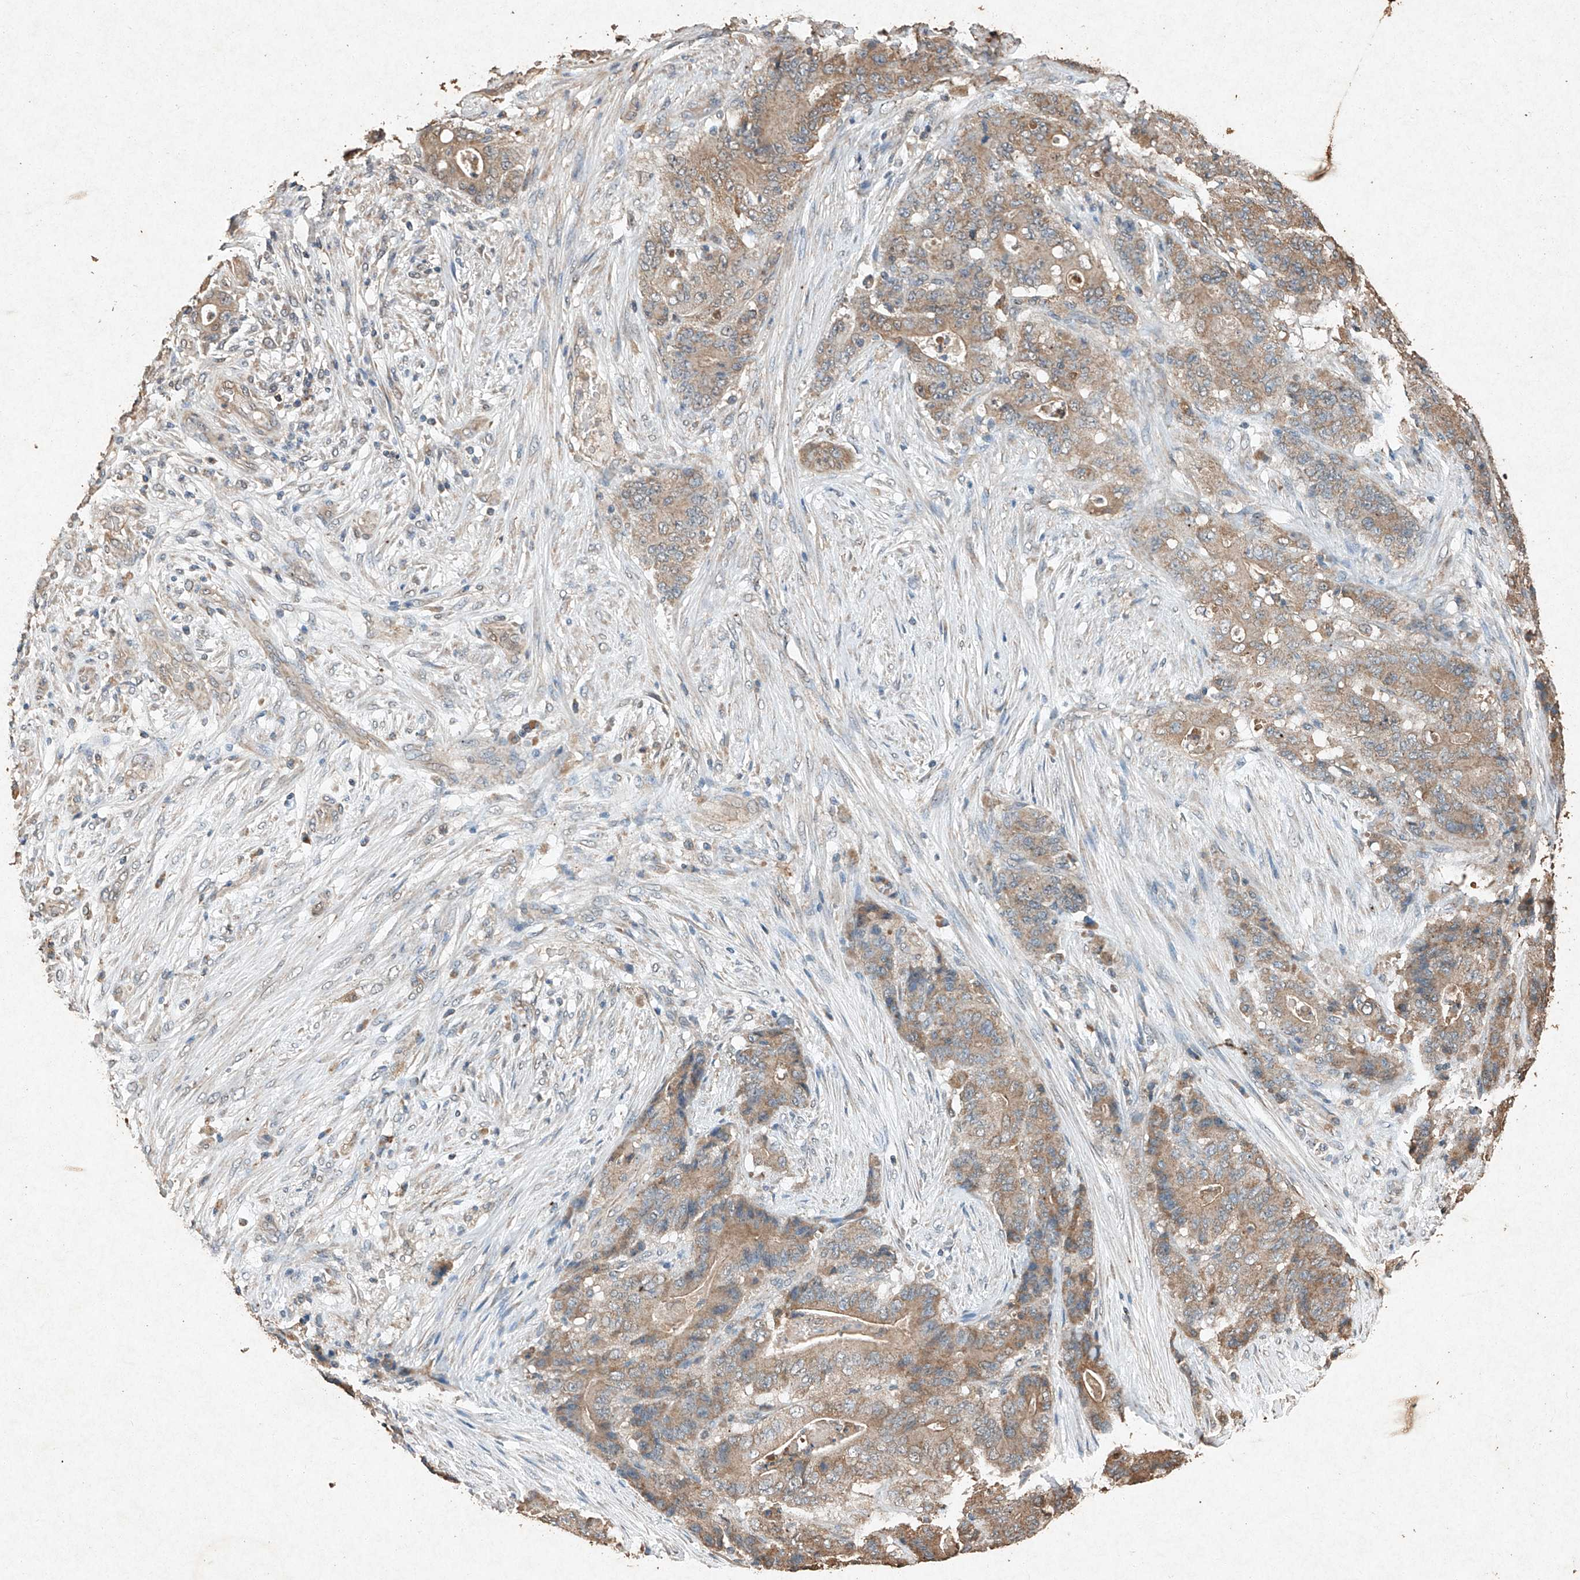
{"staining": {"intensity": "weak", "quantity": ">75%", "location": "cytoplasmic/membranous"}, "tissue": "stomach cancer", "cell_type": "Tumor cells", "image_type": "cancer", "snomed": [{"axis": "morphology", "description": "Adenocarcinoma, NOS"}, {"axis": "topography", "description": "Stomach"}], "caption": "Brown immunohistochemical staining in stomach adenocarcinoma exhibits weak cytoplasmic/membranous positivity in about >75% of tumor cells.", "gene": "STK3", "patient": {"sex": "female", "age": 73}}